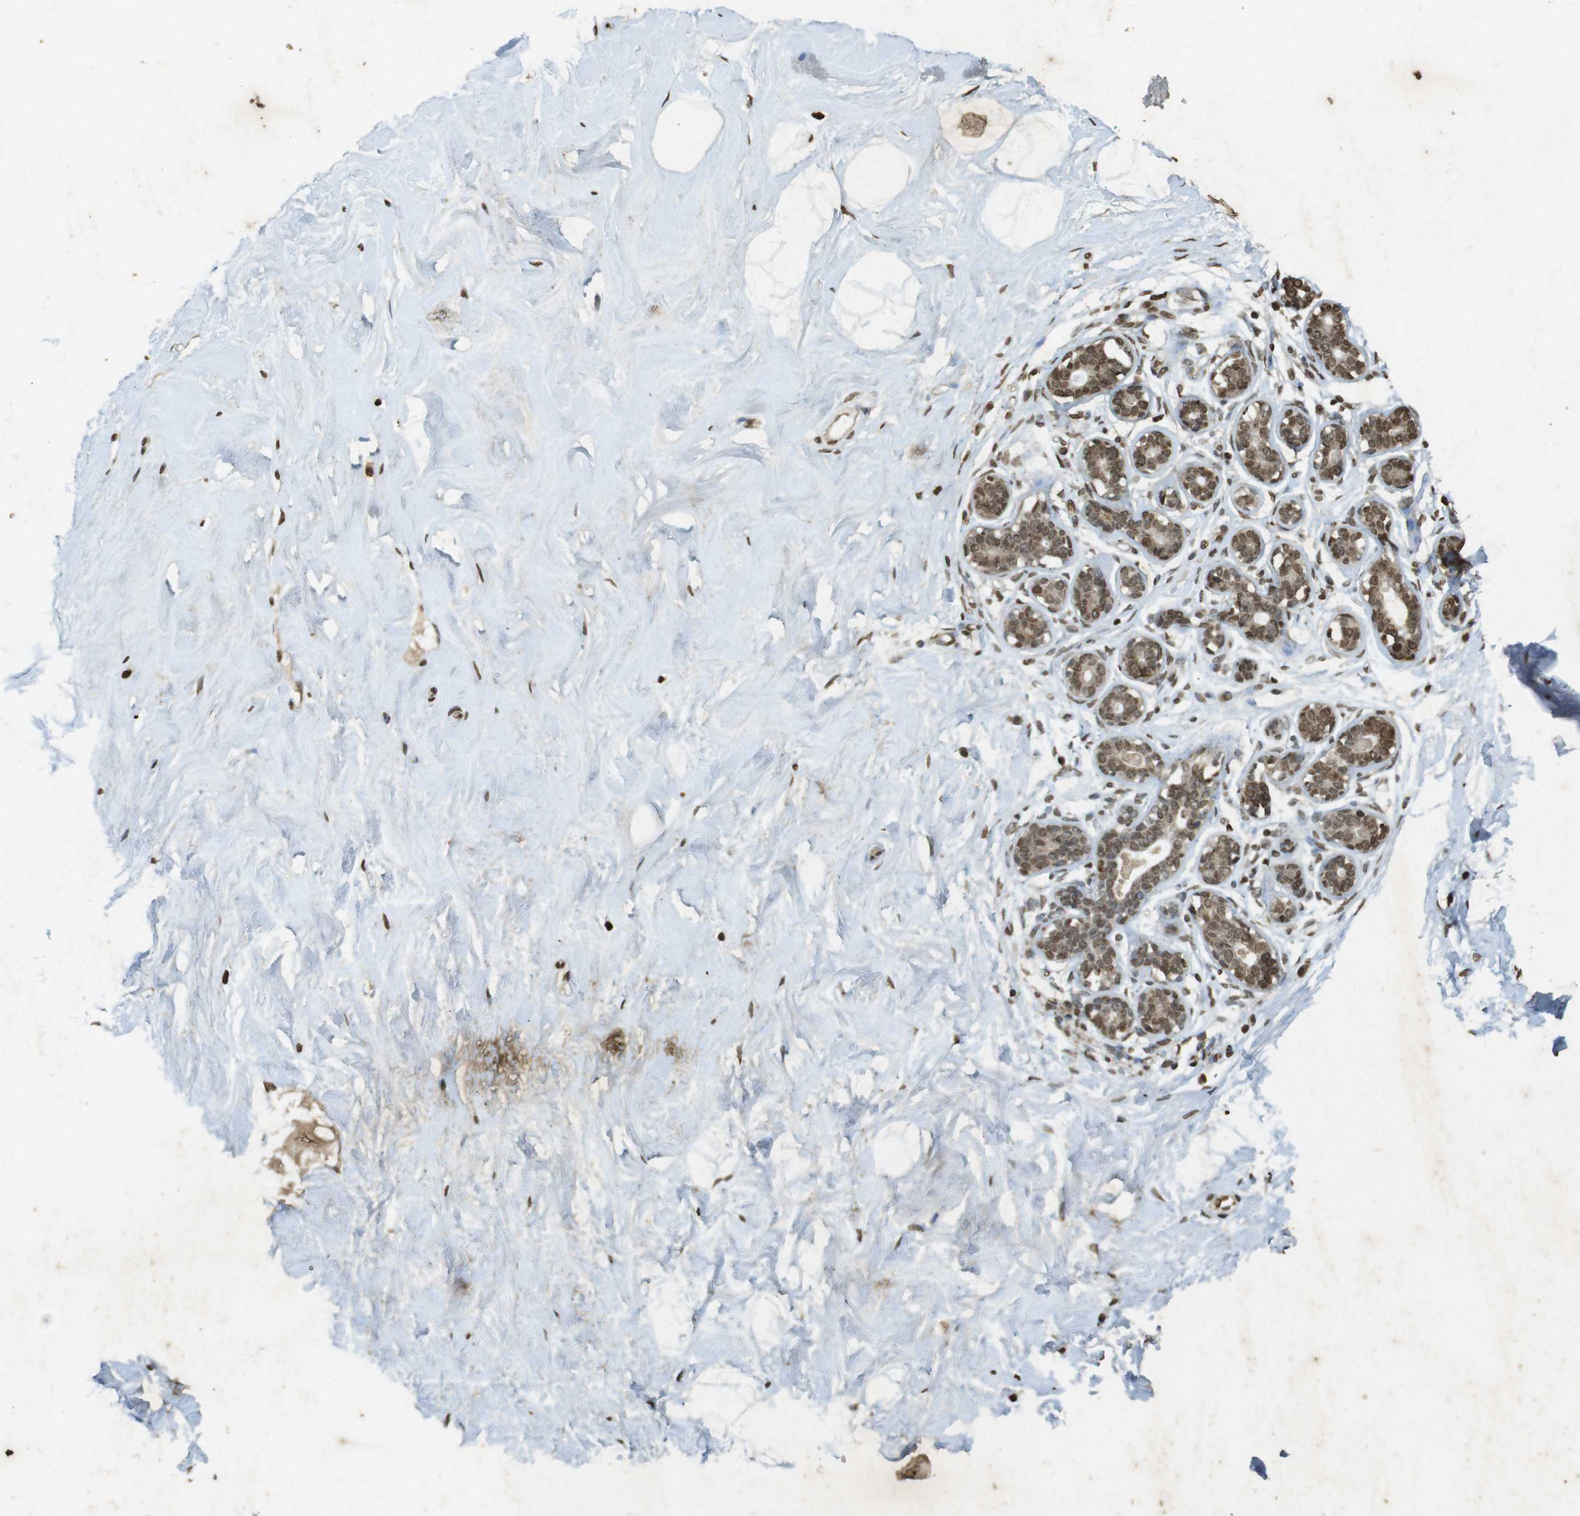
{"staining": {"intensity": "moderate", "quantity": ">75%", "location": "nuclear"}, "tissue": "breast", "cell_type": "Adipocytes", "image_type": "normal", "snomed": [{"axis": "morphology", "description": "Normal tissue, NOS"}, {"axis": "topography", "description": "Breast"}], "caption": "IHC photomicrograph of normal breast: breast stained using immunohistochemistry (IHC) exhibits medium levels of moderate protein expression localized specifically in the nuclear of adipocytes, appearing as a nuclear brown color.", "gene": "ORC4", "patient": {"sex": "female", "age": 23}}